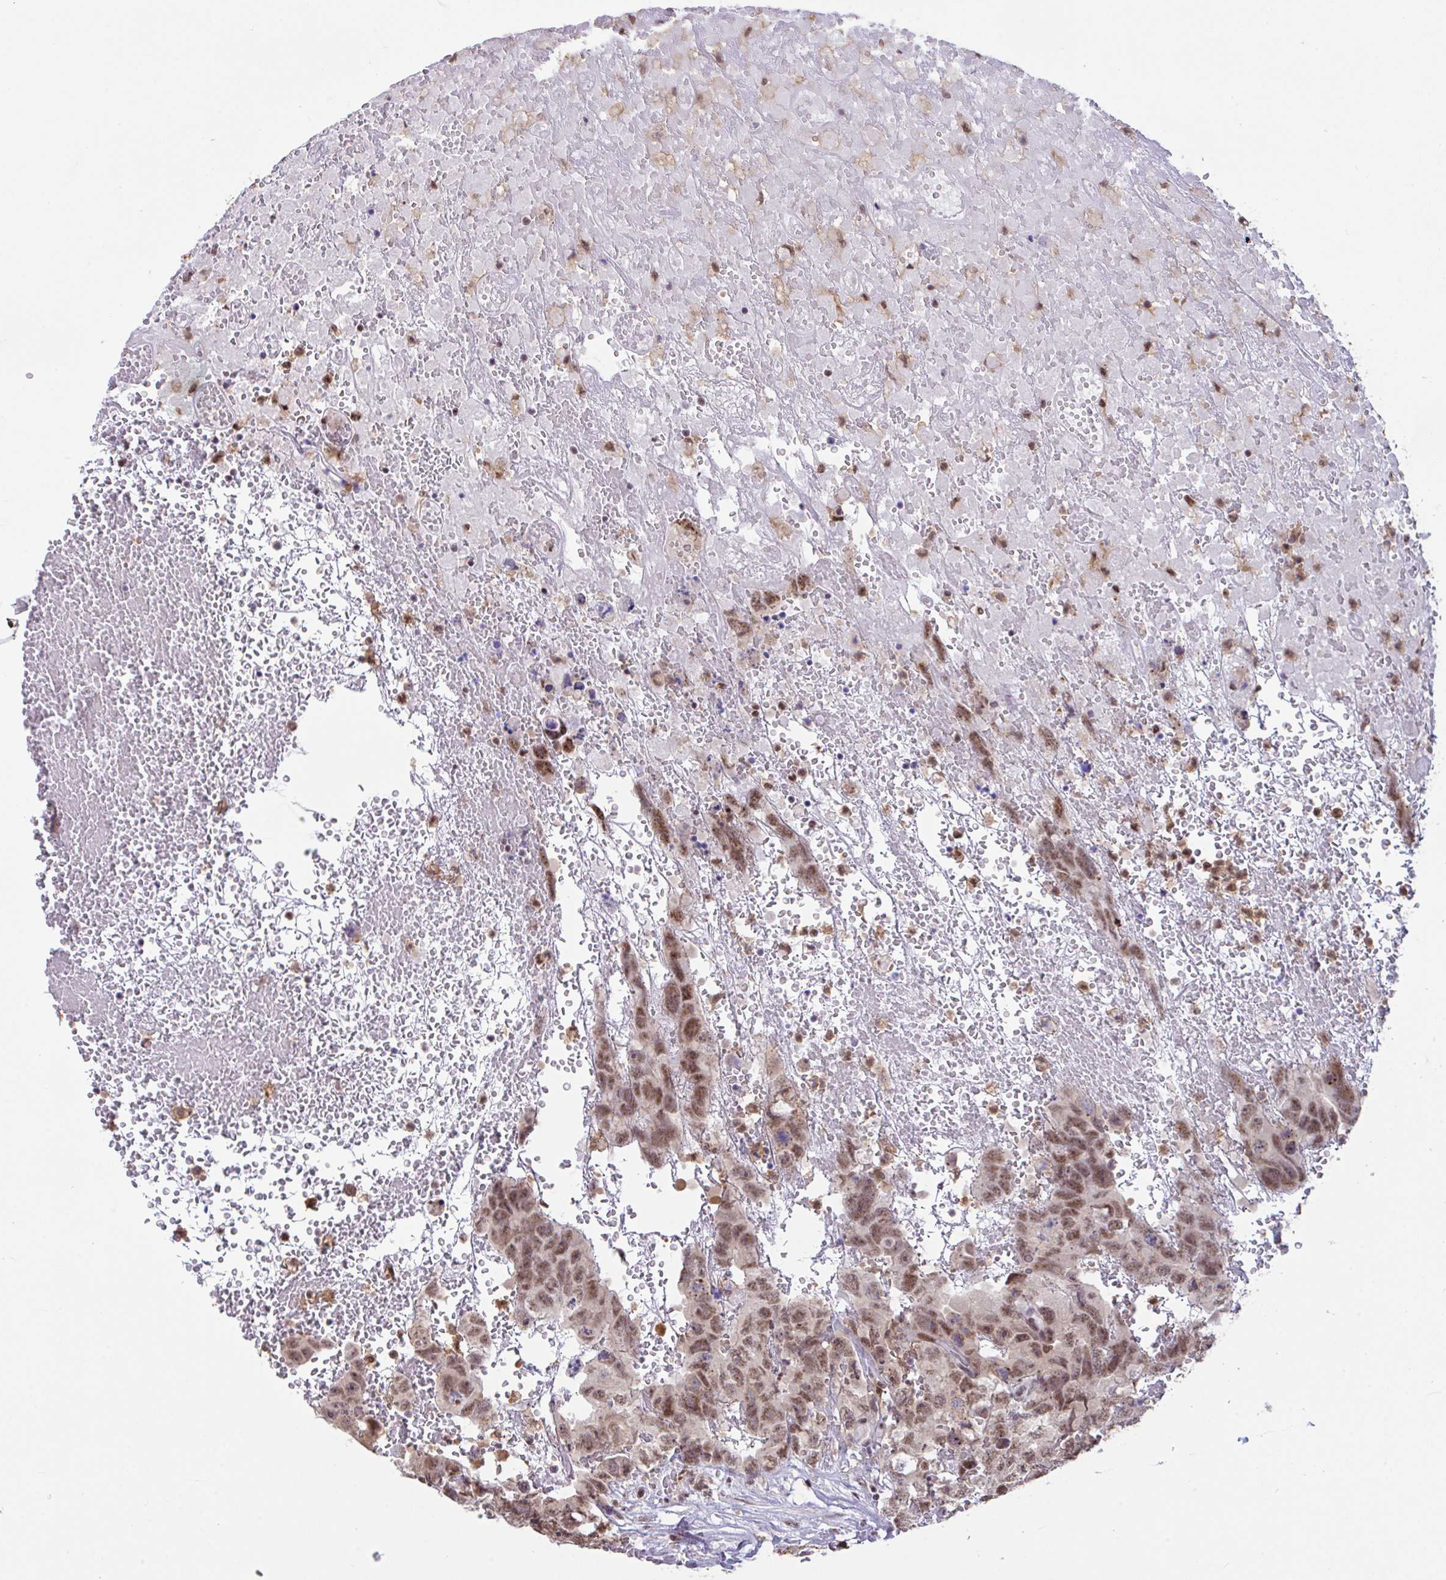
{"staining": {"intensity": "moderate", "quantity": ">75%", "location": "nuclear"}, "tissue": "testis cancer", "cell_type": "Tumor cells", "image_type": "cancer", "snomed": [{"axis": "morphology", "description": "Carcinoma, Embryonal, NOS"}, {"axis": "topography", "description": "Testis"}], "caption": "Approximately >75% of tumor cells in testis cancer show moderate nuclear protein positivity as visualized by brown immunohistochemical staining.", "gene": "OR6K3", "patient": {"sex": "male", "age": 45}}